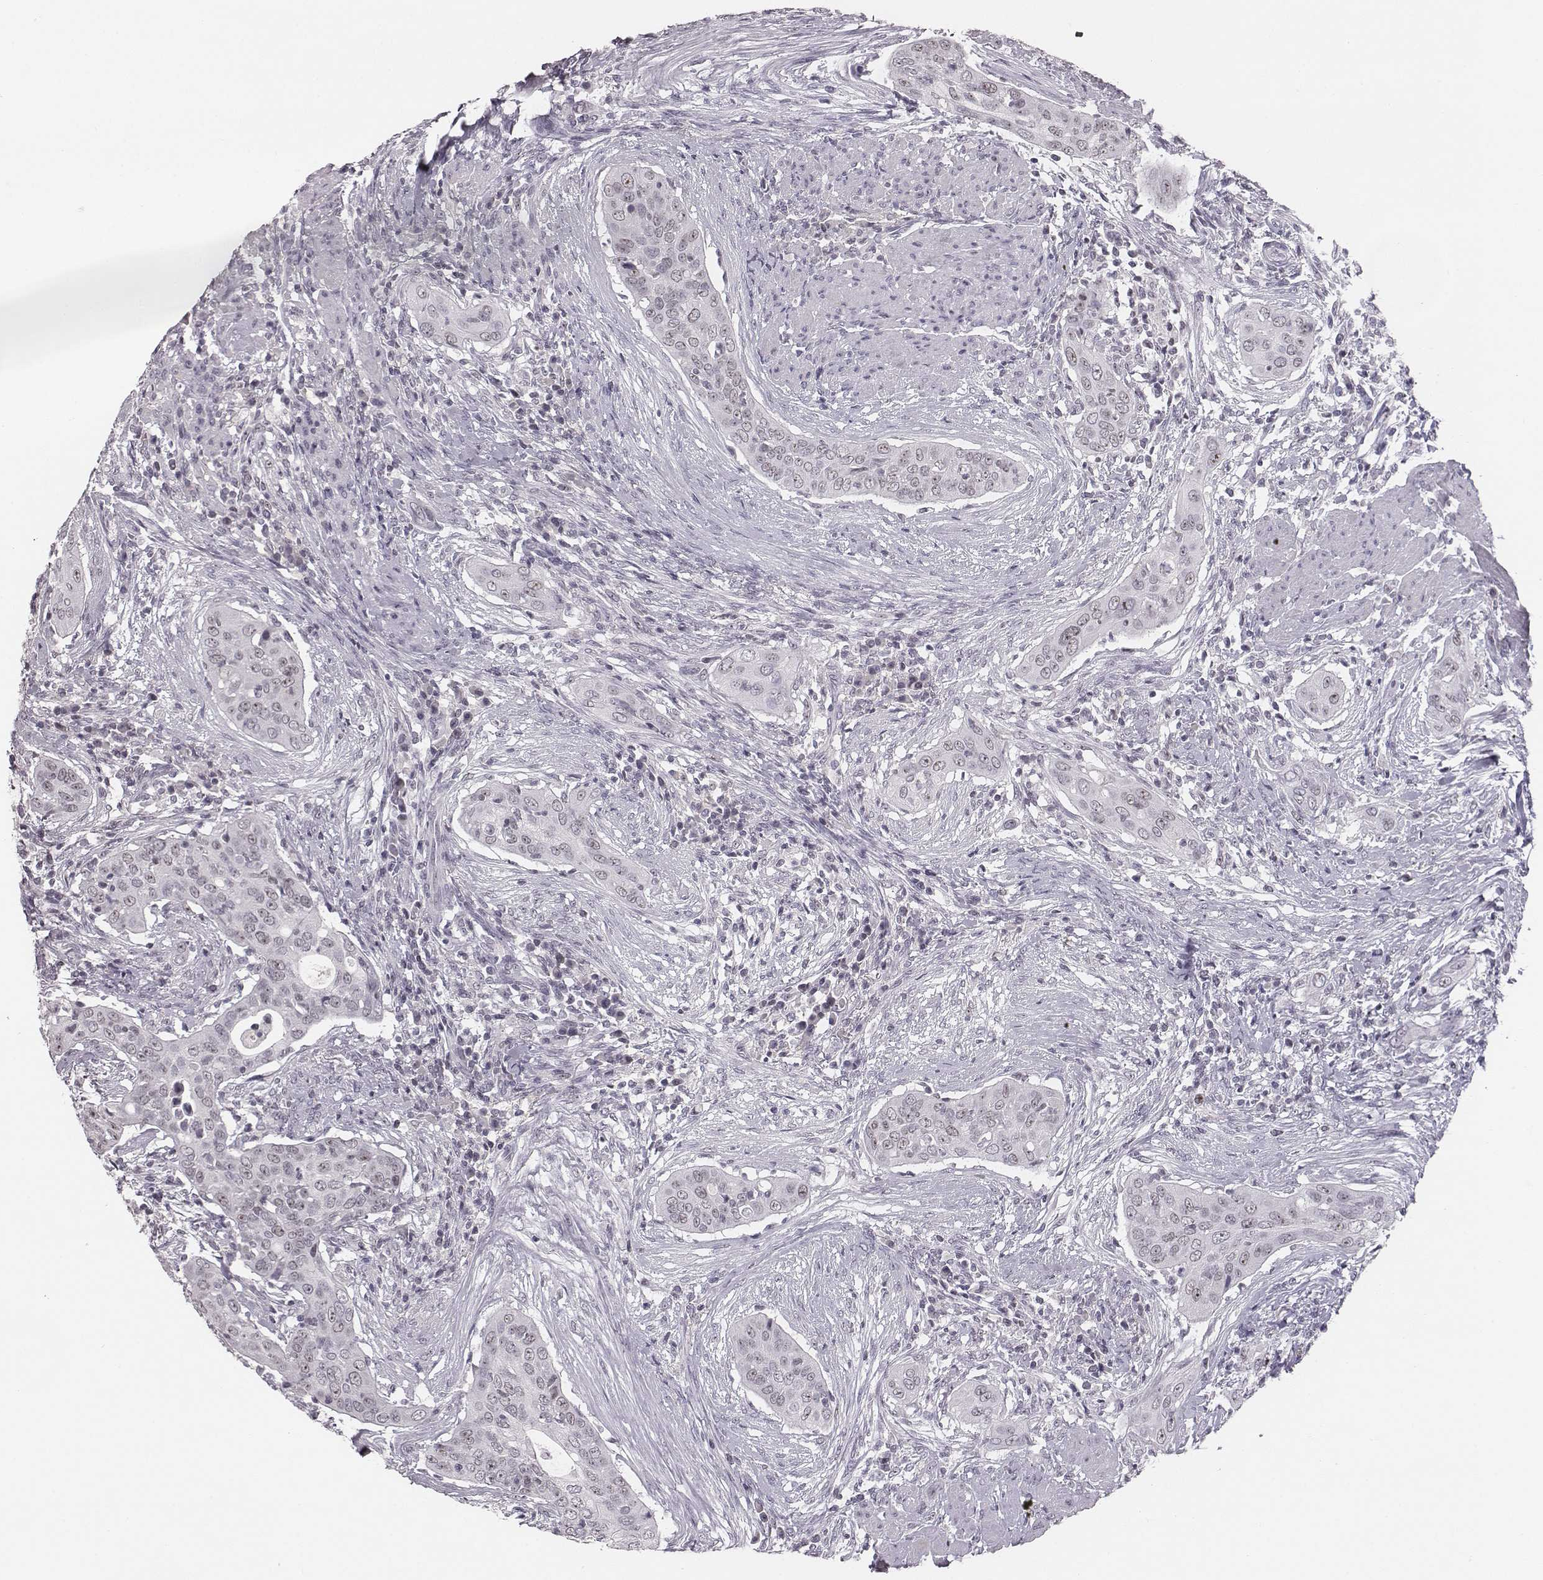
{"staining": {"intensity": "negative", "quantity": "none", "location": "none"}, "tissue": "urothelial cancer", "cell_type": "Tumor cells", "image_type": "cancer", "snomed": [{"axis": "morphology", "description": "Urothelial carcinoma, High grade"}, {"axis": "topography", "description": "Urinary bladder"}], "caption": "Image shows no protein expression in tumor cells of urothelial cancer tissue. Brightfield microscopy of IHC stained with DAB (3,3'-diaminobenzidine) (brown) and hematoxylin (blue), captured at high magnification.", "gene": "NIFK", "patient": {"sex": "male", "age": 82}}